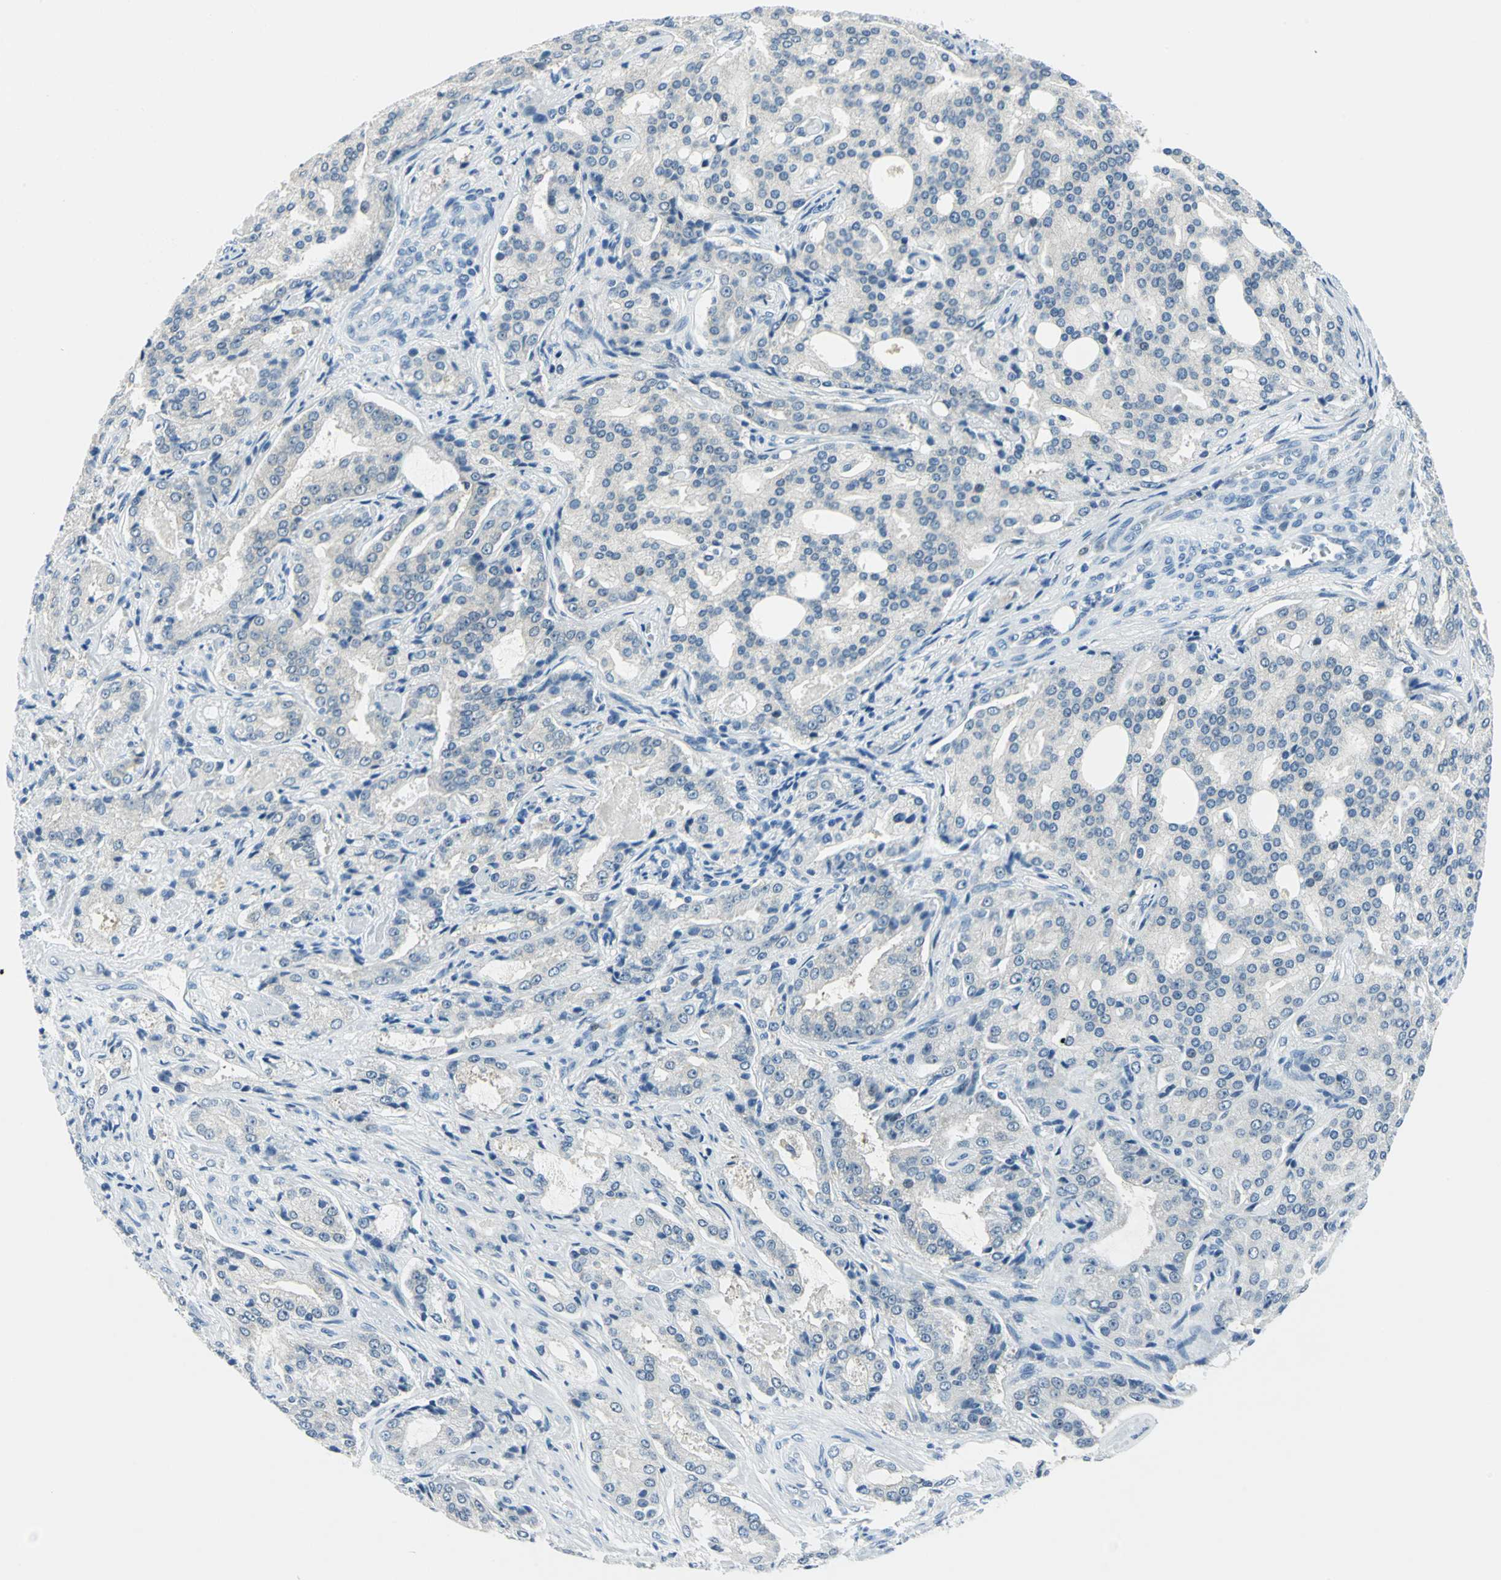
{"staining": {"intensity": "negative", "quantity": "none", "location": "none"}, "tissue": "prostate cancer", "cell_type": "Tumor cells", "image_type": "cancer", "snomed": [{"axis": "morphology", "description": "Adenocarcinoma, High grade"}, {"axis": "topography", "description": "Prostate"}], "caption": "Immunohistochemistry (IHC) of human adenocarcinoma (high-grade) (prostate) demonstrates no staining in tumor cells.", "gene": "AKR1A1", "patient": {"sex": "male", "age": 72}}